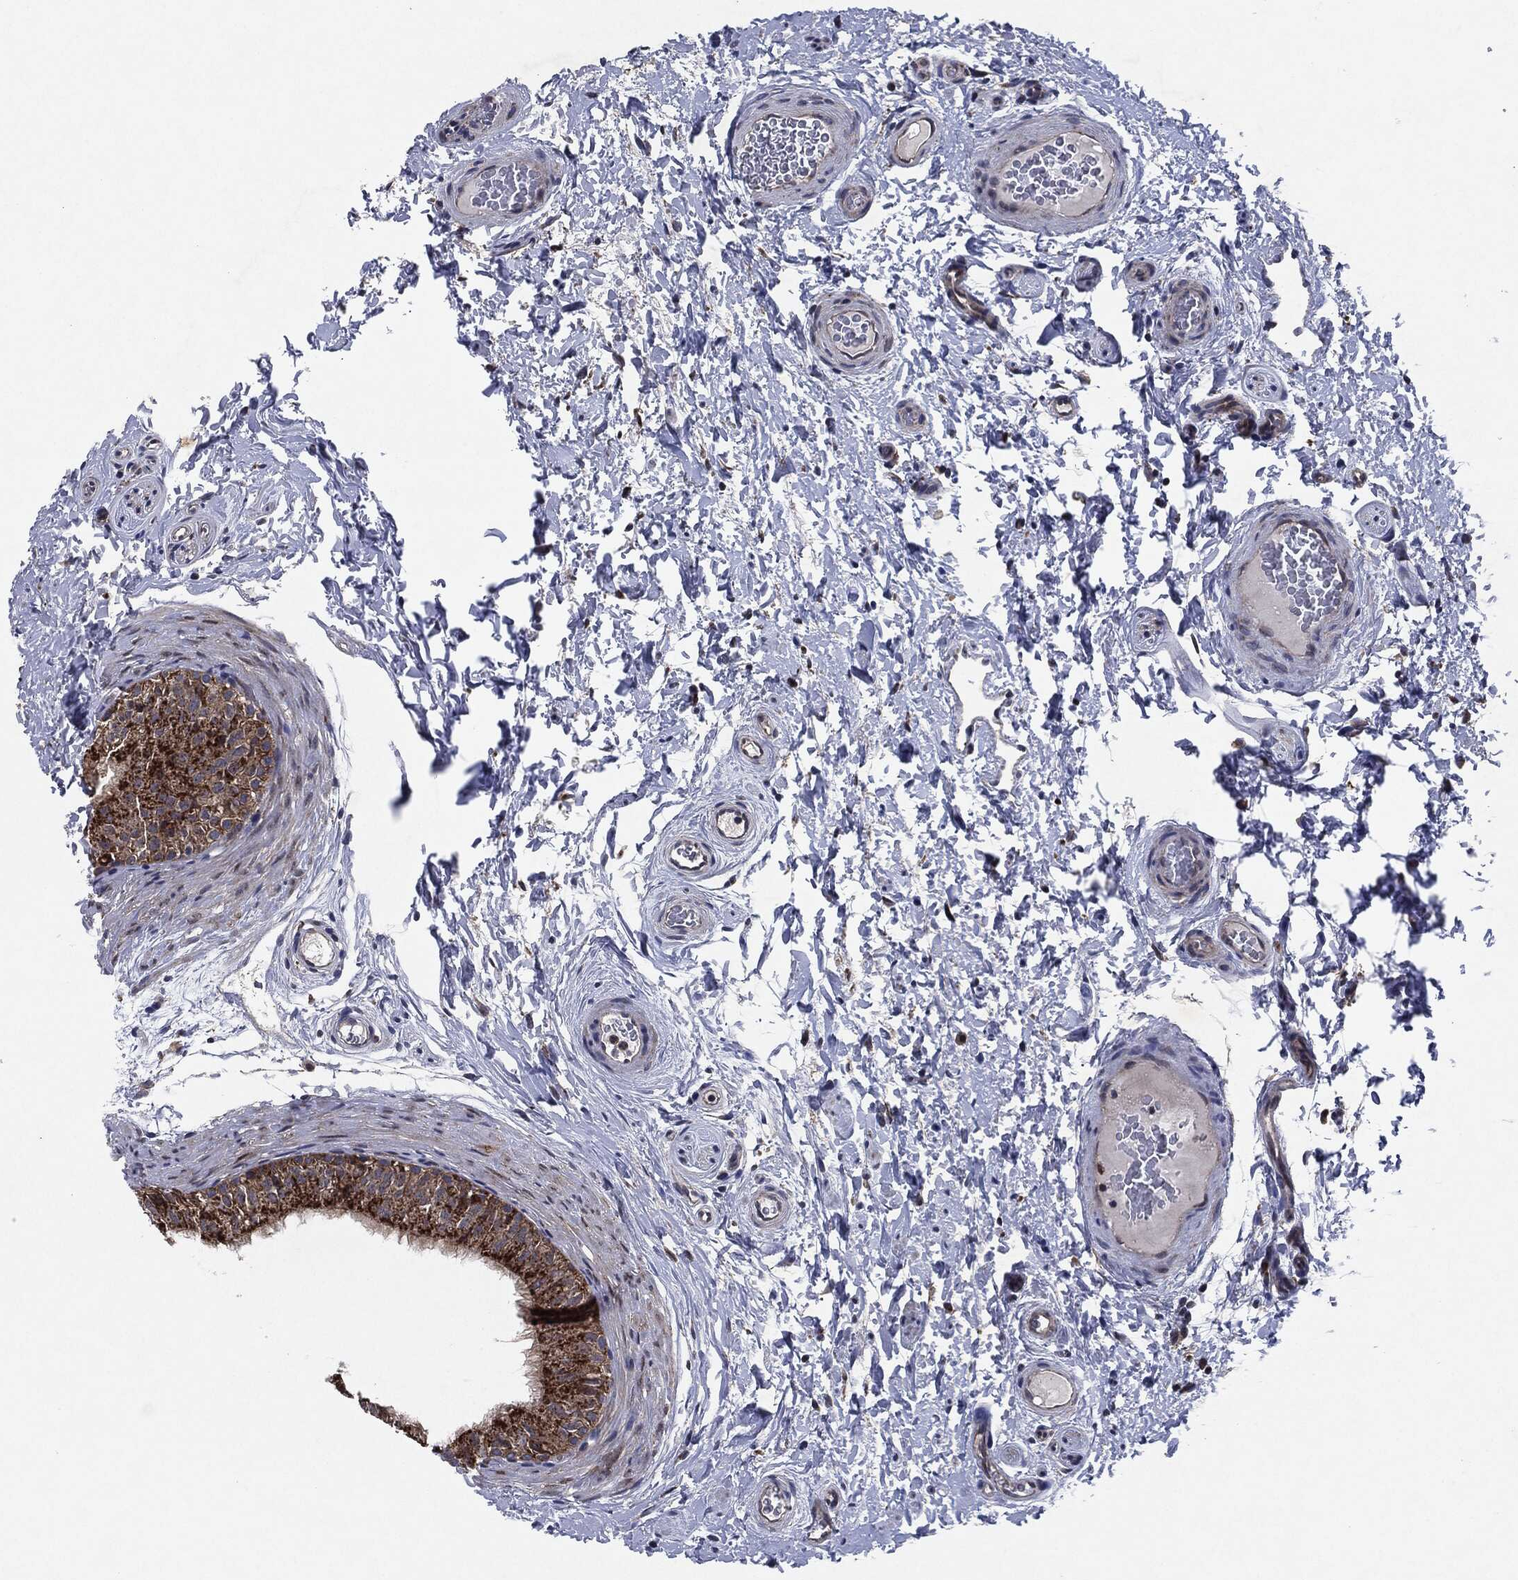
{"staining": {"intensity": "strong", "quantity": ">75%", "location": "cytoplasmic/membranous"}, "tissue": "epididymis", "cell_type": "Glandular cells", "image_type": "normal", "snomed": [{"axis": "morphology", "description": "Normal tissue, NOS"}, {"axis": "topography", "description": "Epididymis"}], "caption": "The image displays a brown stain indicating the presence of a protein in the cytoplasmic/membranous of glandular cells in epididymis. (Stains: DAB in brown, nuclei in blue, Microscopy: brightfield microscopy at high magnification).", "gene": "SLC31A2", "patient": {"sex": "male", "age": 34}}